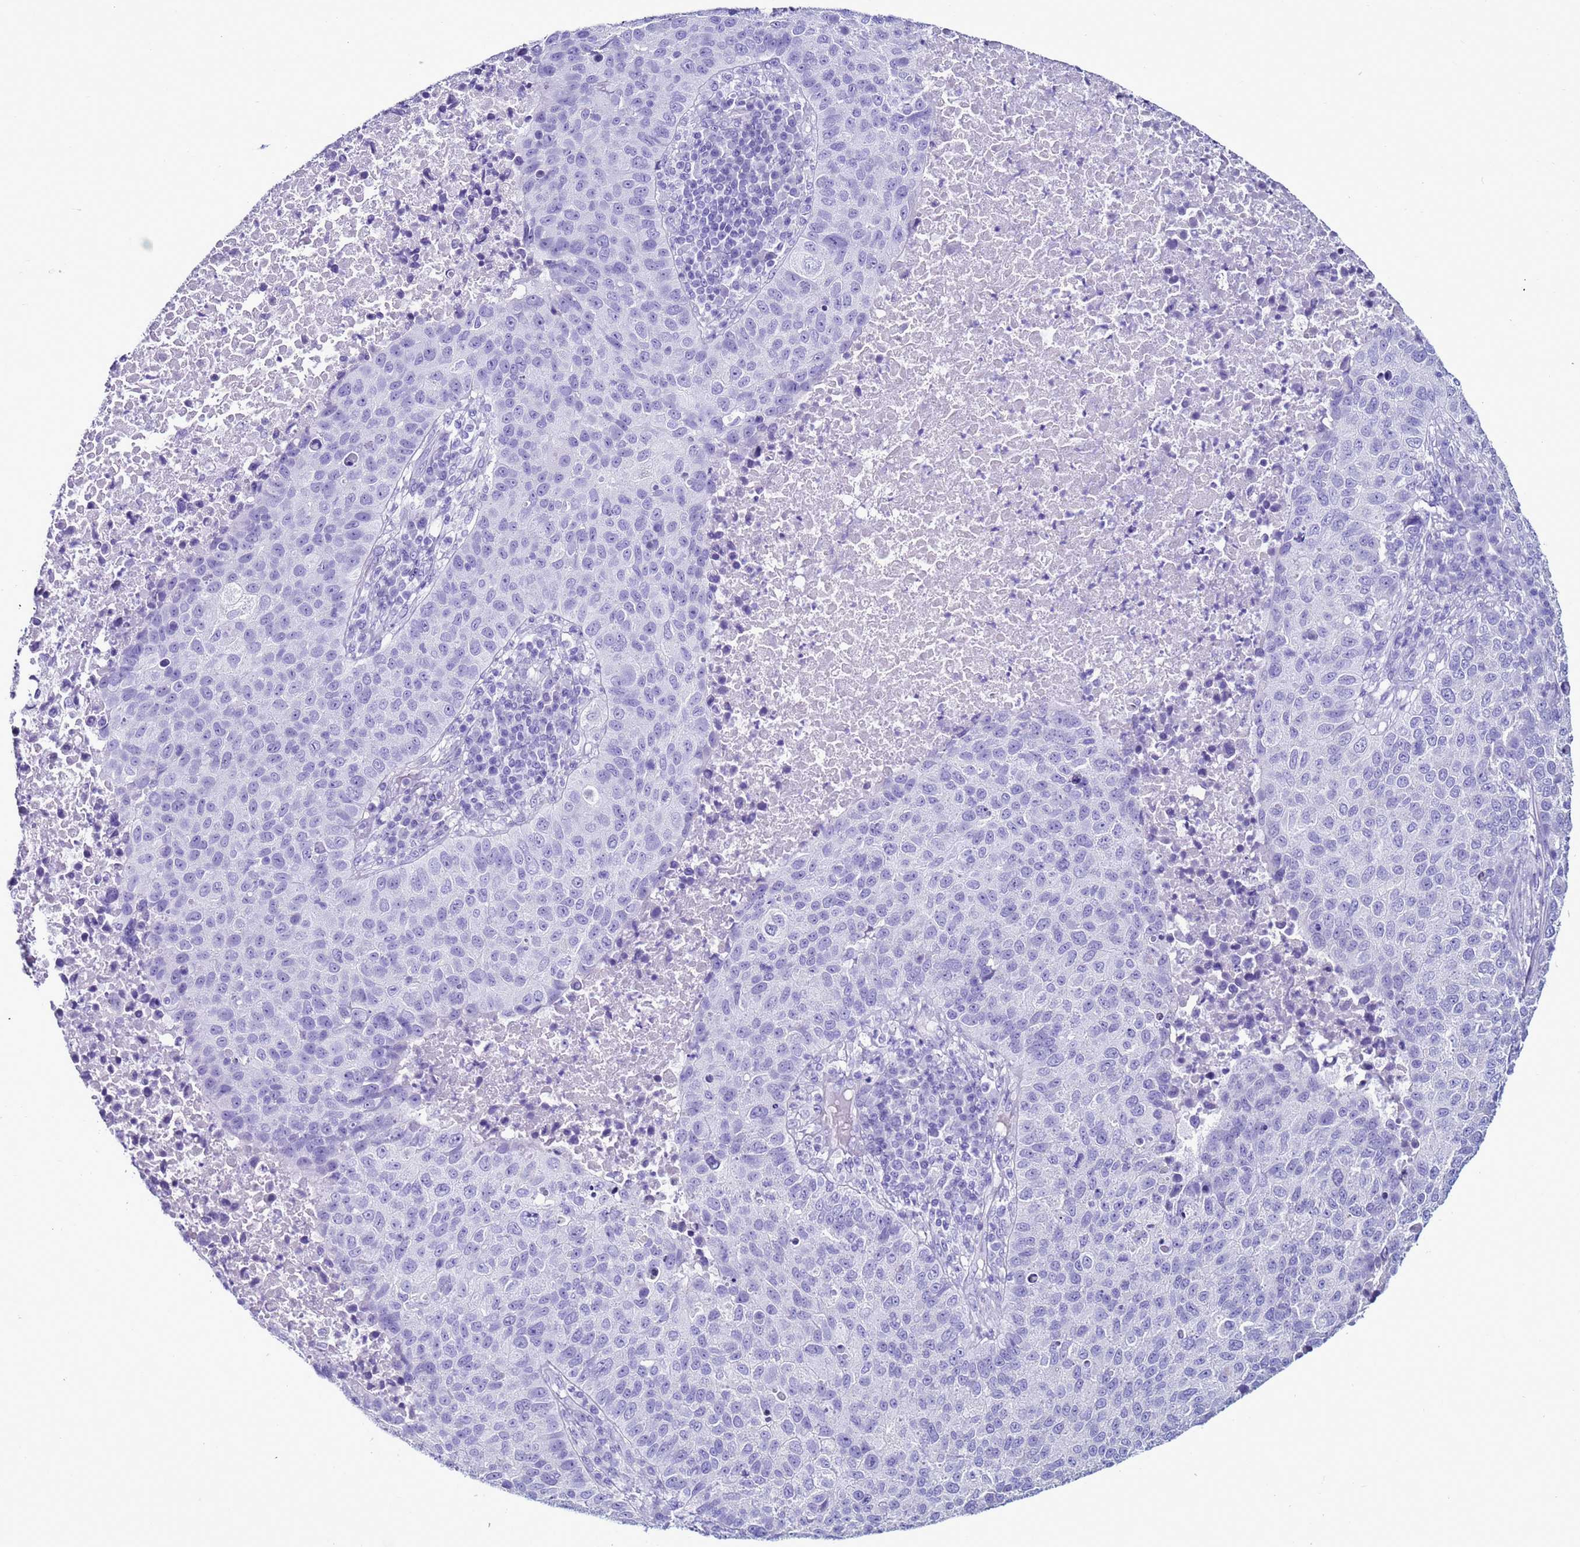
{"staining": {"intensity": "negative", "quantity": "none", "location": "none"}, "tissue": "lung cancer", "cell_type": "Tumor cells", "image_type": "cancer", "snomed": [{"axis": "morphology", "description": "Squamous cell carcinoma, NOS"}, {"axis": "topography", "description": "Lung"}], "caption": "Squamous cell carcinoma (lung) stained for a protein using immunohistochemistry displays no staining tumor cells.", "gene": "LCMT1", "patient": {"sex": "male", "age": 73}}